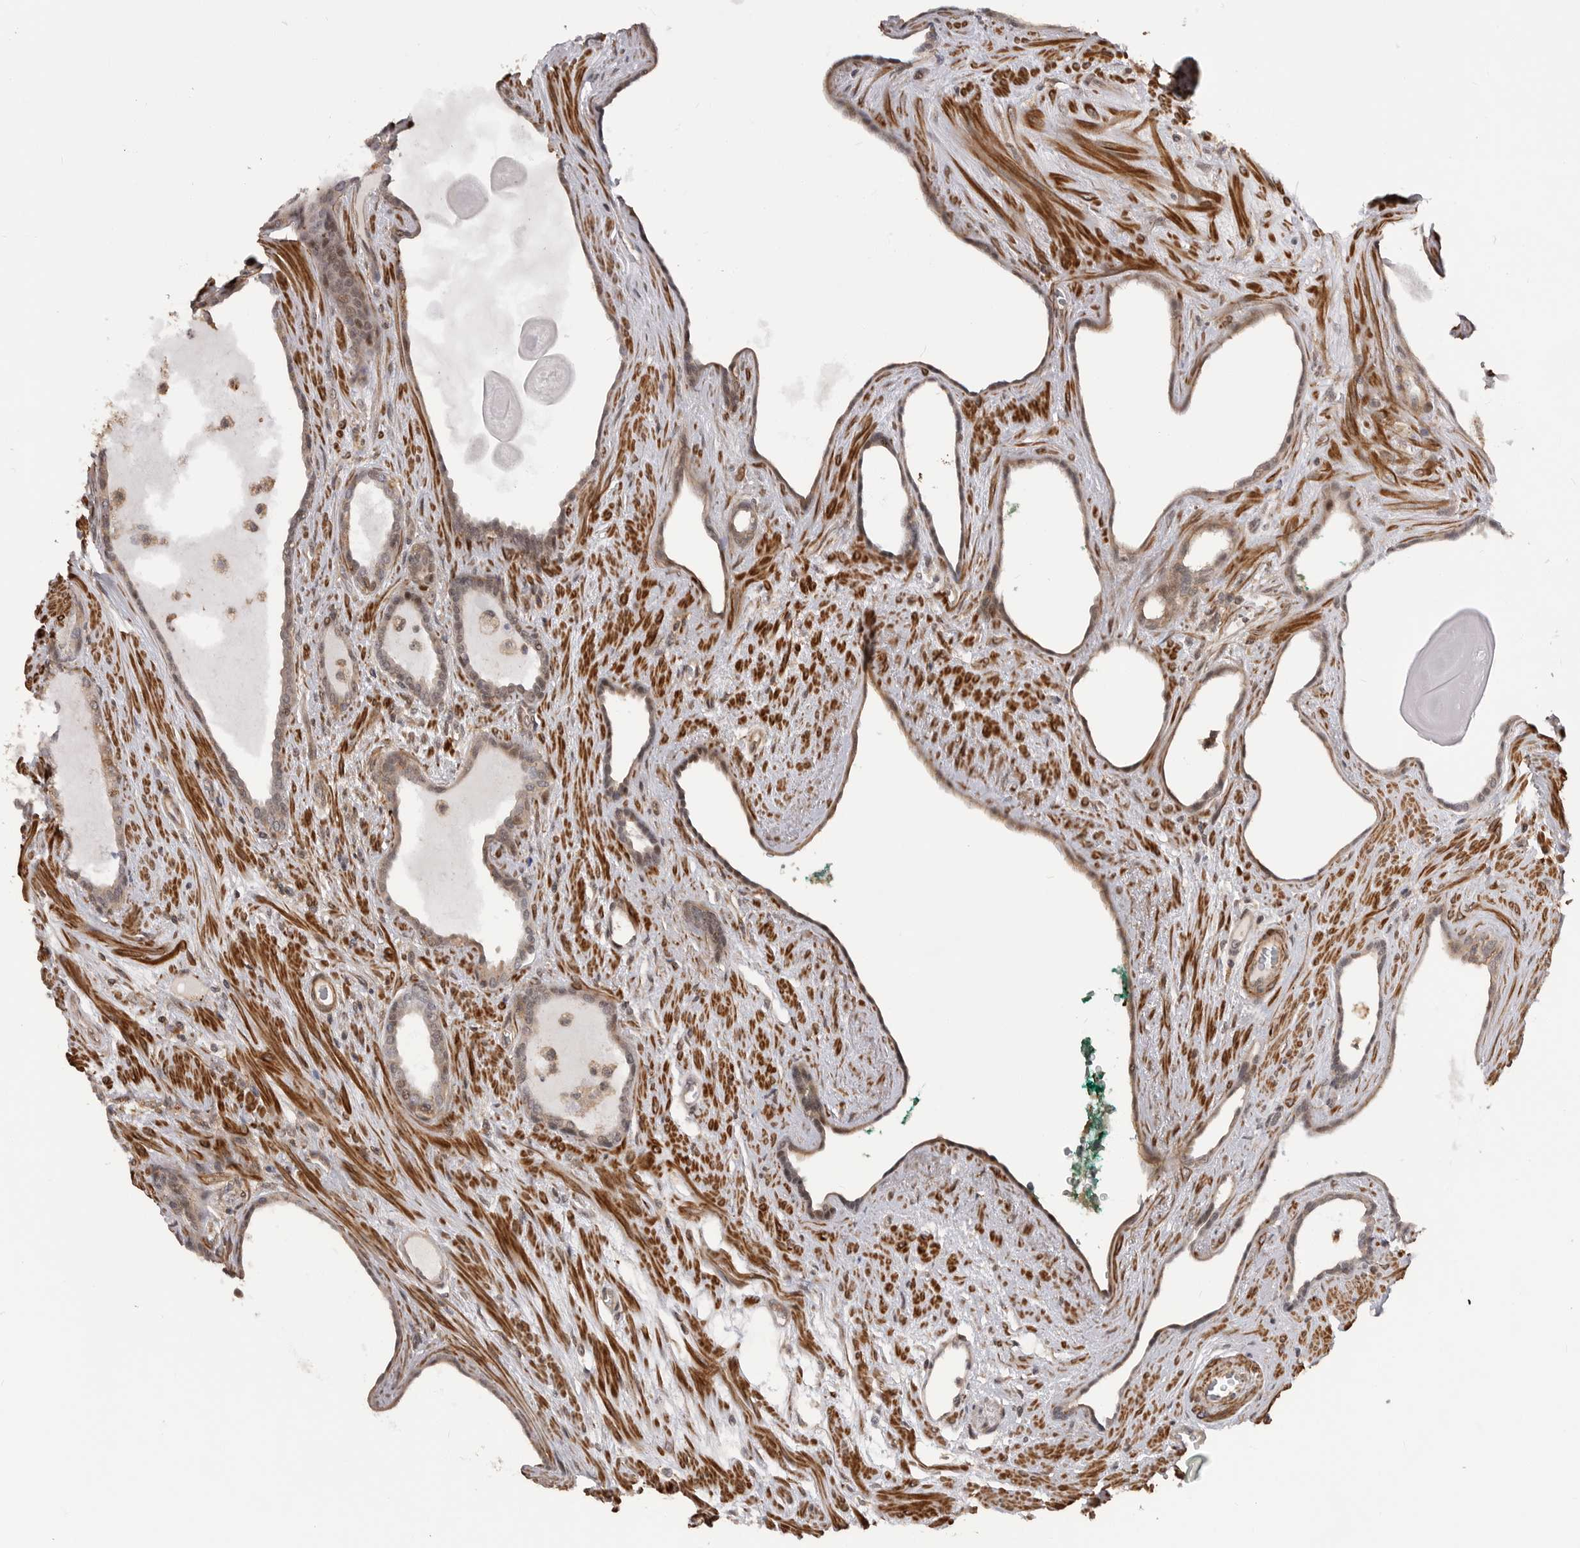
{"staining": {"intensity": "moderate", "quantity": "<25%", "location": "cytoplasmic/membranous"}, "tissue": "prostate cancer", "cell_type": "Tumor cells", "image_type": "cancer", "snomed": [{"axis": "morphology", "description": "Adenocarcinoma, Low grade"}, {"axis": "topography", "description": "Prostate"}], "caption": "Low-grade adenocarcinoma (prostate) tissue reveals moderate cytoplasmic/membranous staining in approximately <25% of tumor cells", "gene": "TRIM56", "patient": {"sex": "male", "age": 70}}